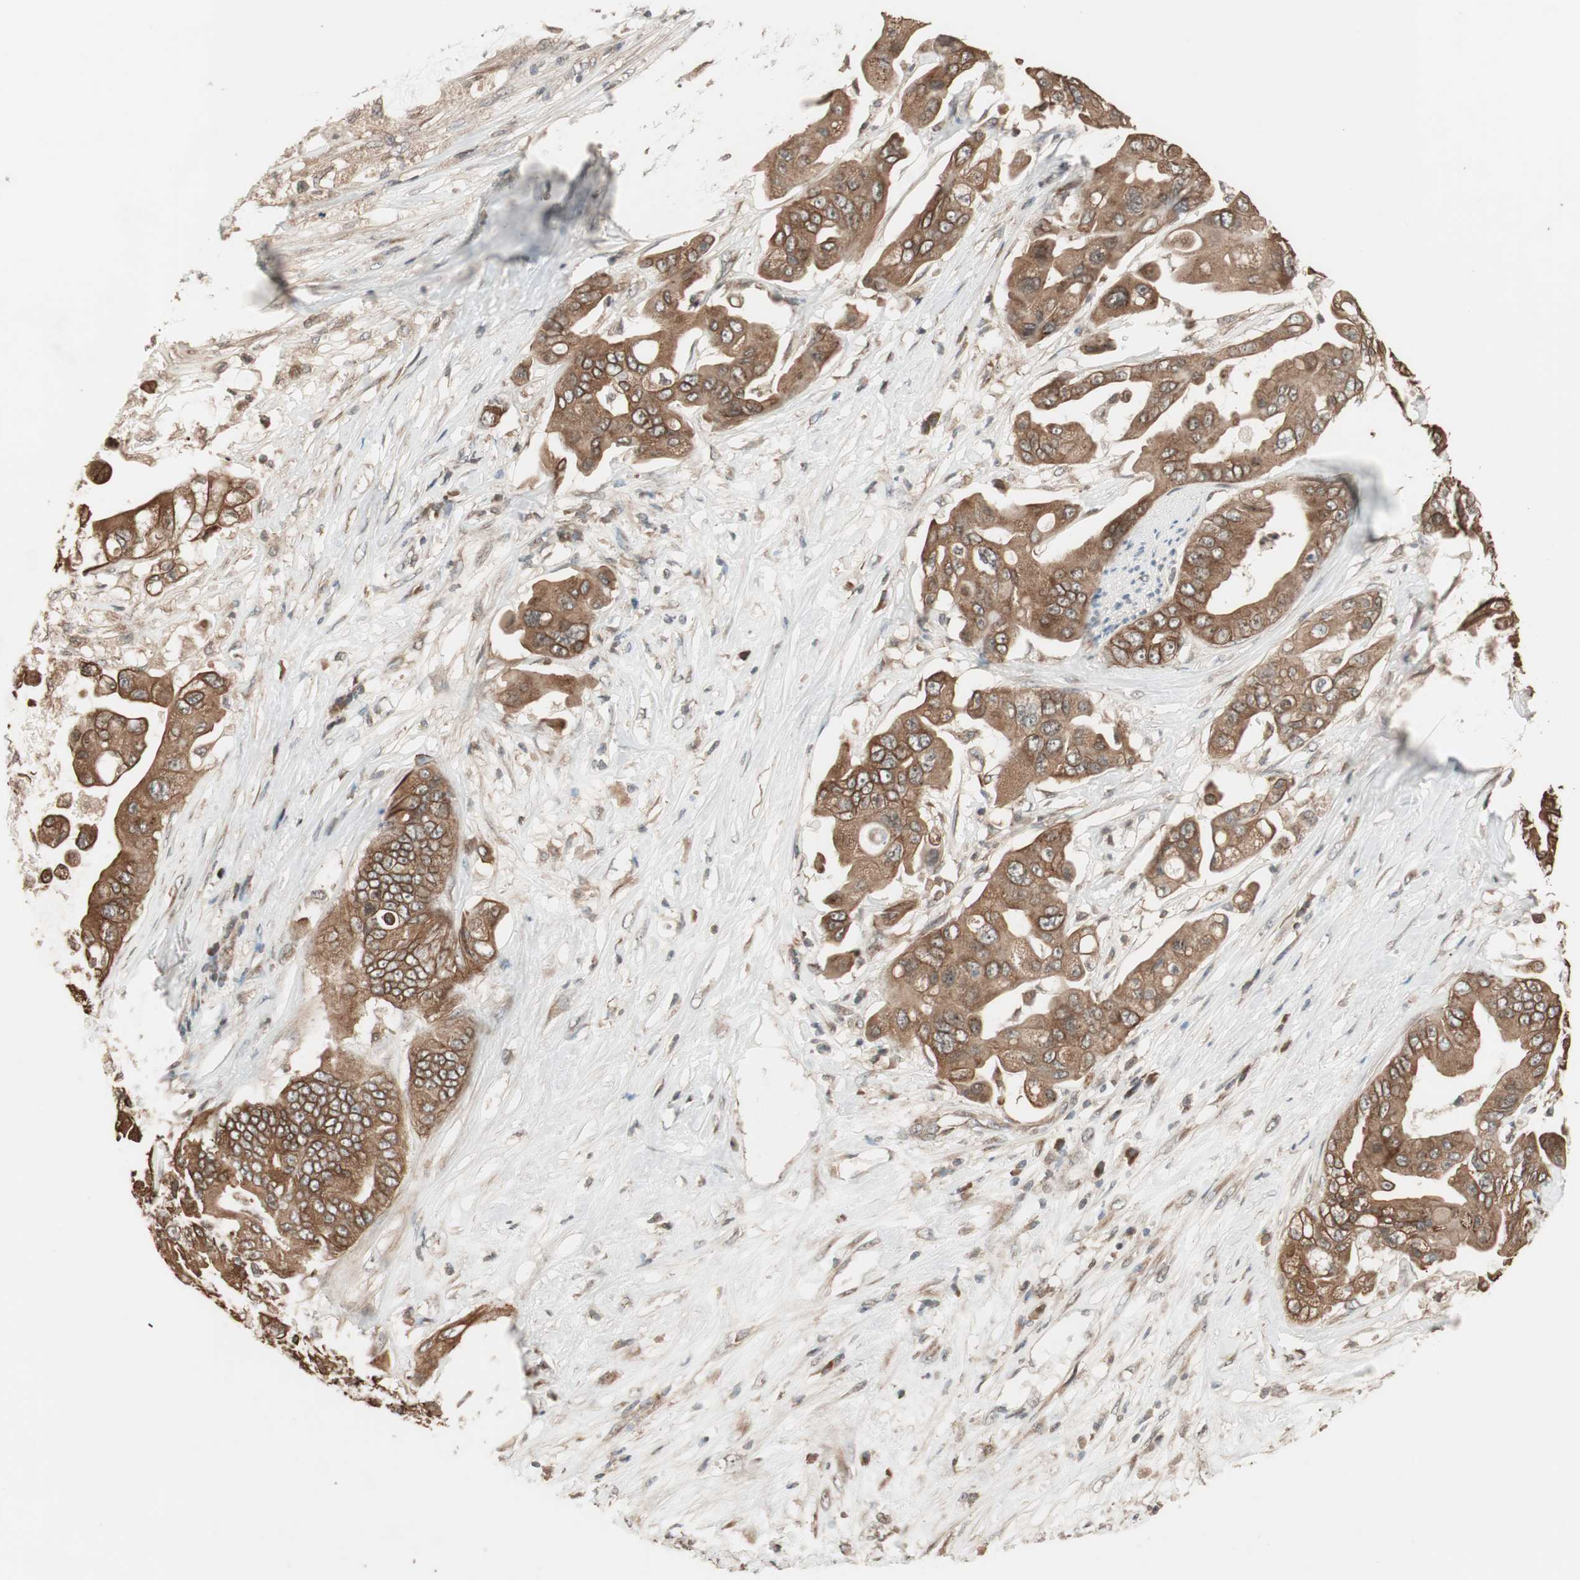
{"staining": {"intensity": "moderate", "quantity": ">75%", "location": "cytoplasmic/membranous"}, "tissue": "pancreatic cancer", "cell_type": "Tumor cells", "image_type": "cancer", "snomed": [{"axis": "morphology", "description": "Adenocarcinoma, NOS"}, {"axis": "topography", "description": "Pancreas"}], "caption": "A high-resolution photomicrograph shows immunohistochemistry staining of pancreatic cancer, which demonstrates moderate cytoplasmic/membranous positivity in approximately >75% of tumor cells. (Stains: DAB in brown, nuclei in blue, Microscopy: brightfield microscopy at high magnification).", "gene": "FBXO5", "patient": {"sex": "female", "age": 75}}